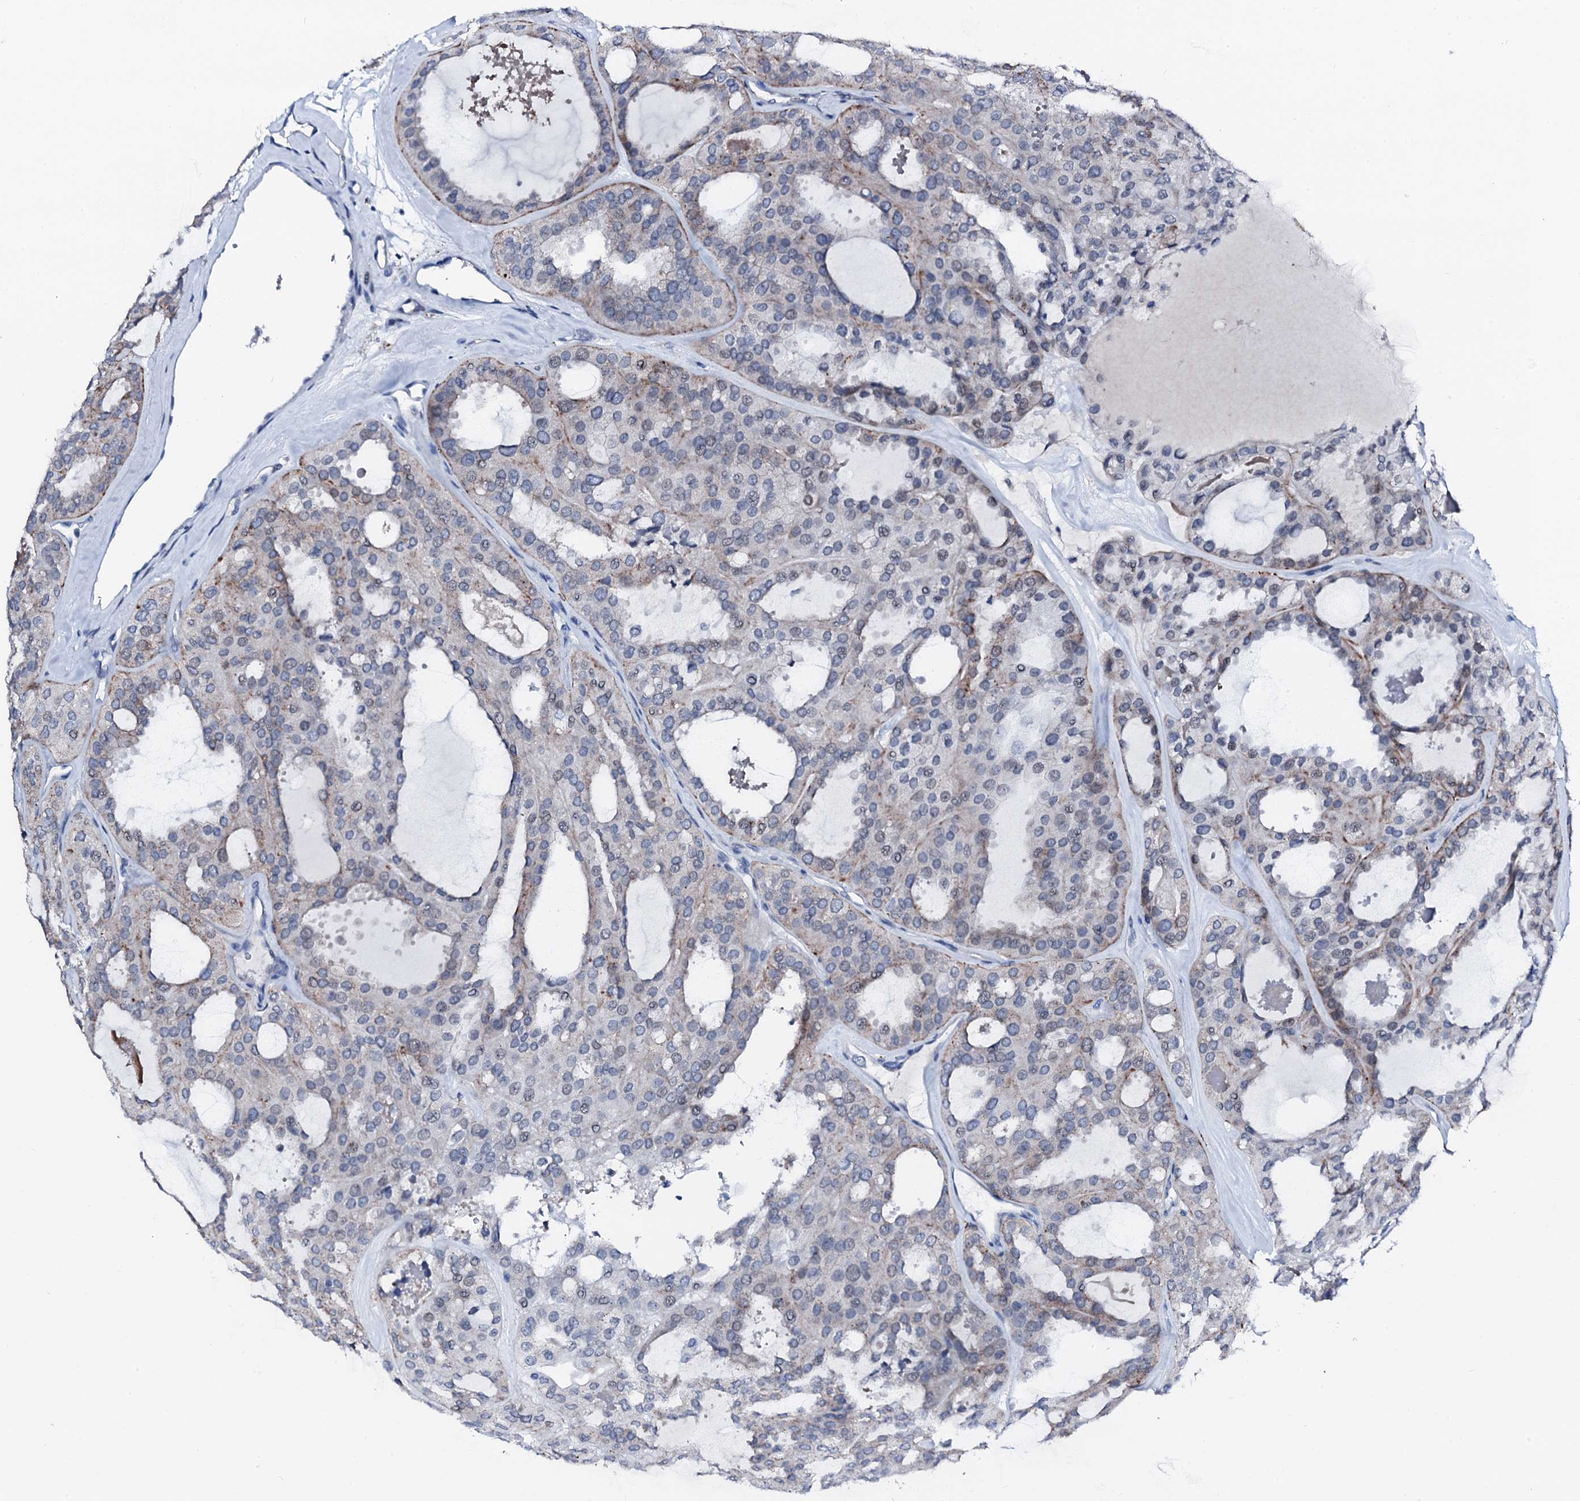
{"staining": {"intensity": "weak", "quantity": "<25%", "location": "cytoplasmic/membranous"}, "tissue": "thyroid cancer", "cell_type": "Tumor cells", "image_type": "cancer", "snomed": [{"axis": "morphology", "description": "Follicular adenoma carcinoma, NOS"}, {"axis": "topography", "description": "Thyroid gland"}], "caption": "Tumor cells are negative for protein expression in human follicular adenoma carcinoma (thyroid).", "gene": "TRAFD1", "patient": {"sex": "male", "age": 75}}